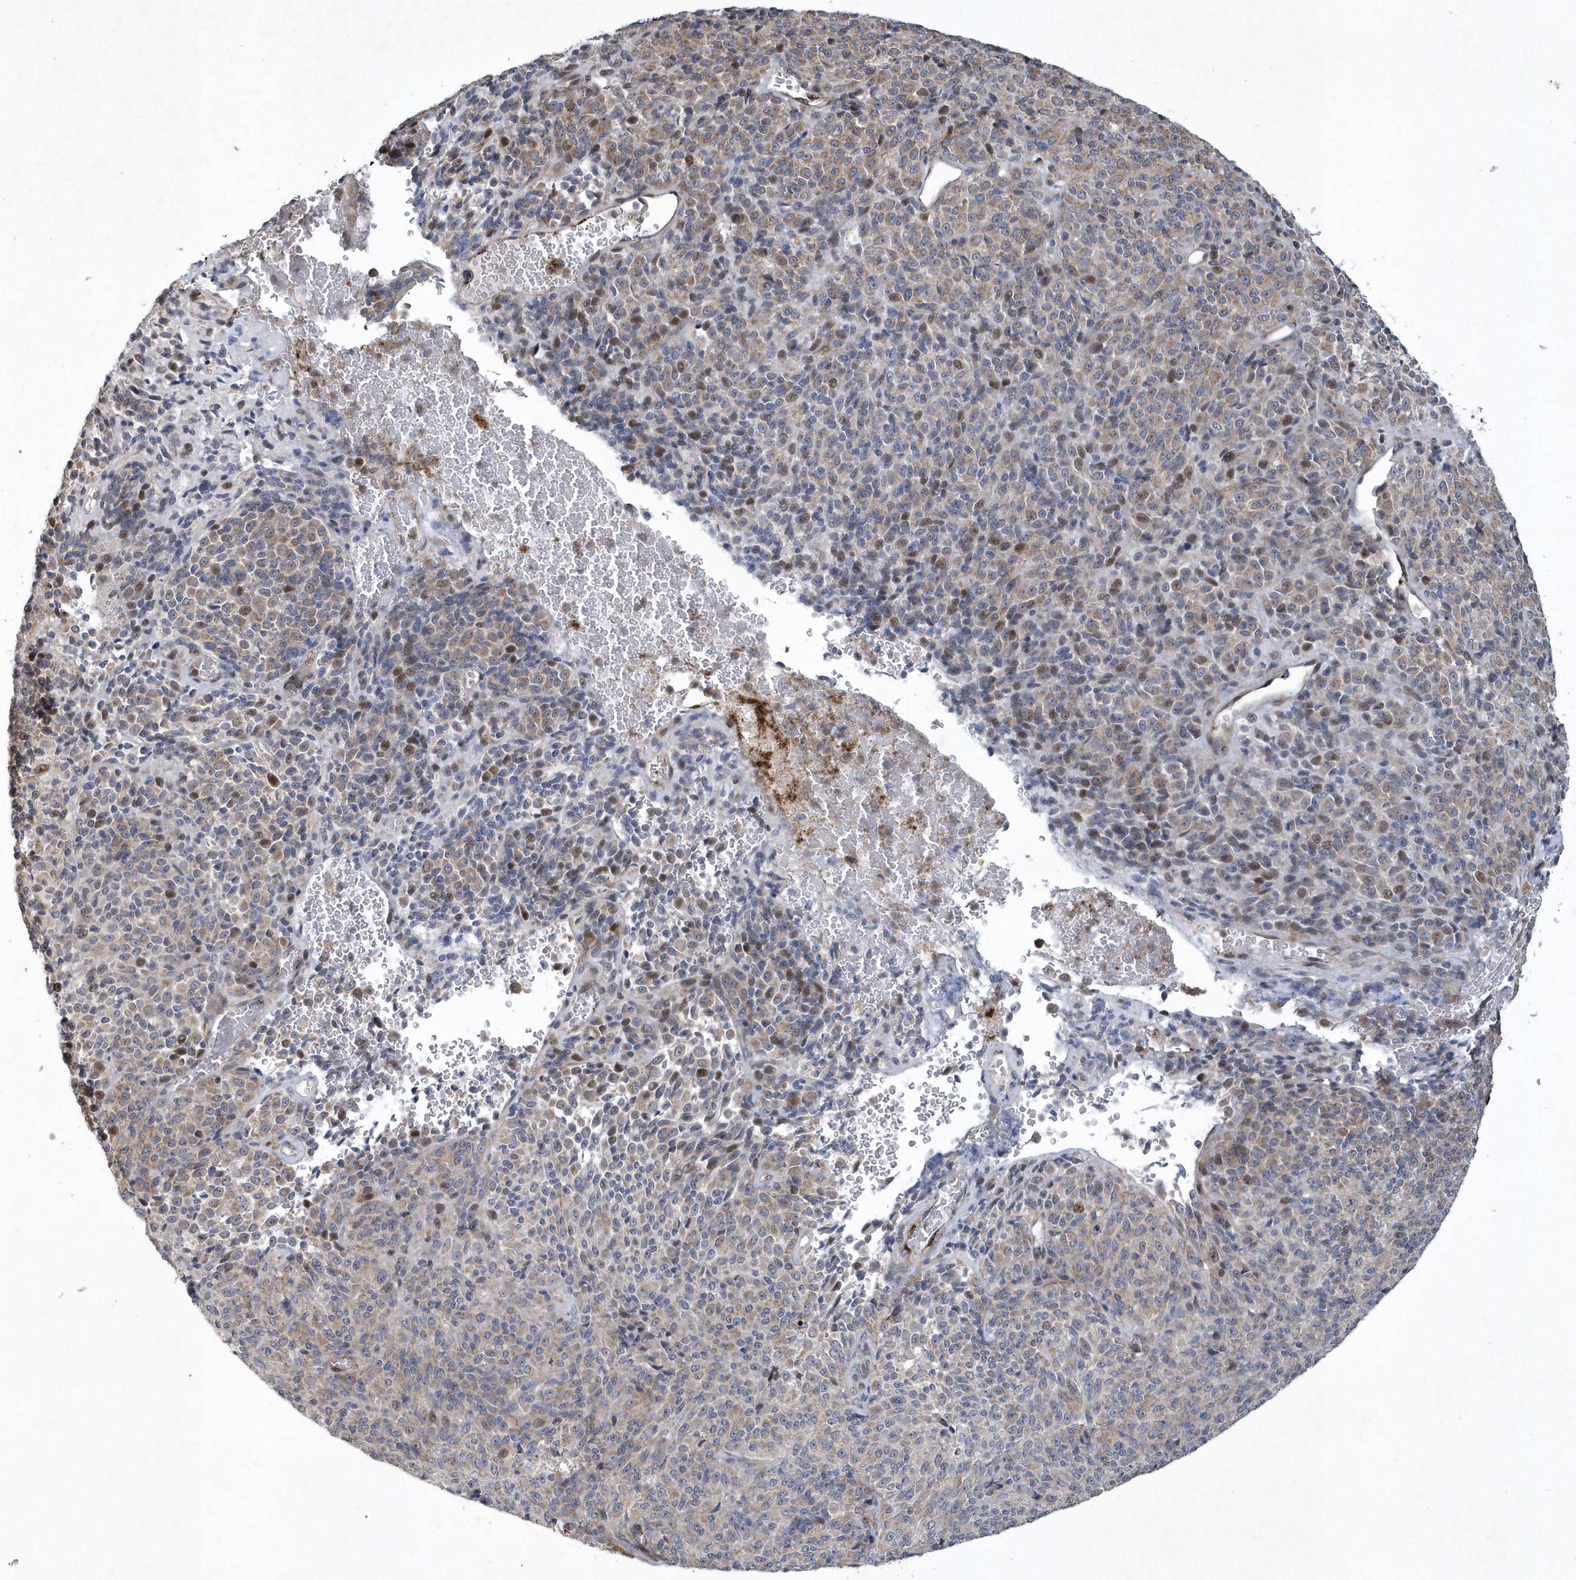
{"staining": {"intensity": "weak", "quantity": ">75%", "location": "cytoplasmic/membranous"}, "tissue": "melanoma", "cell_type": "Tumor cells", "image_type": "cancer", "snomed": [{"axis": "morphology", "description": "Malignant melanoma, Metastatic site"}, {"axis": "topography", "description": "Brain"}], "caption": "A photomicrograph of malignant melanoma (metastatic site) stained for a protein shows weak cytoplasmic/membranous brown staining in tumor cells. (Stains: DAB (3,3'-diaminobenzidine) in brown, nuclei in blue, Microscopy: brightfield microscopy at high magnification).", "gene": "N4BP2", "patient": {"sex": "female", "age": 56}}